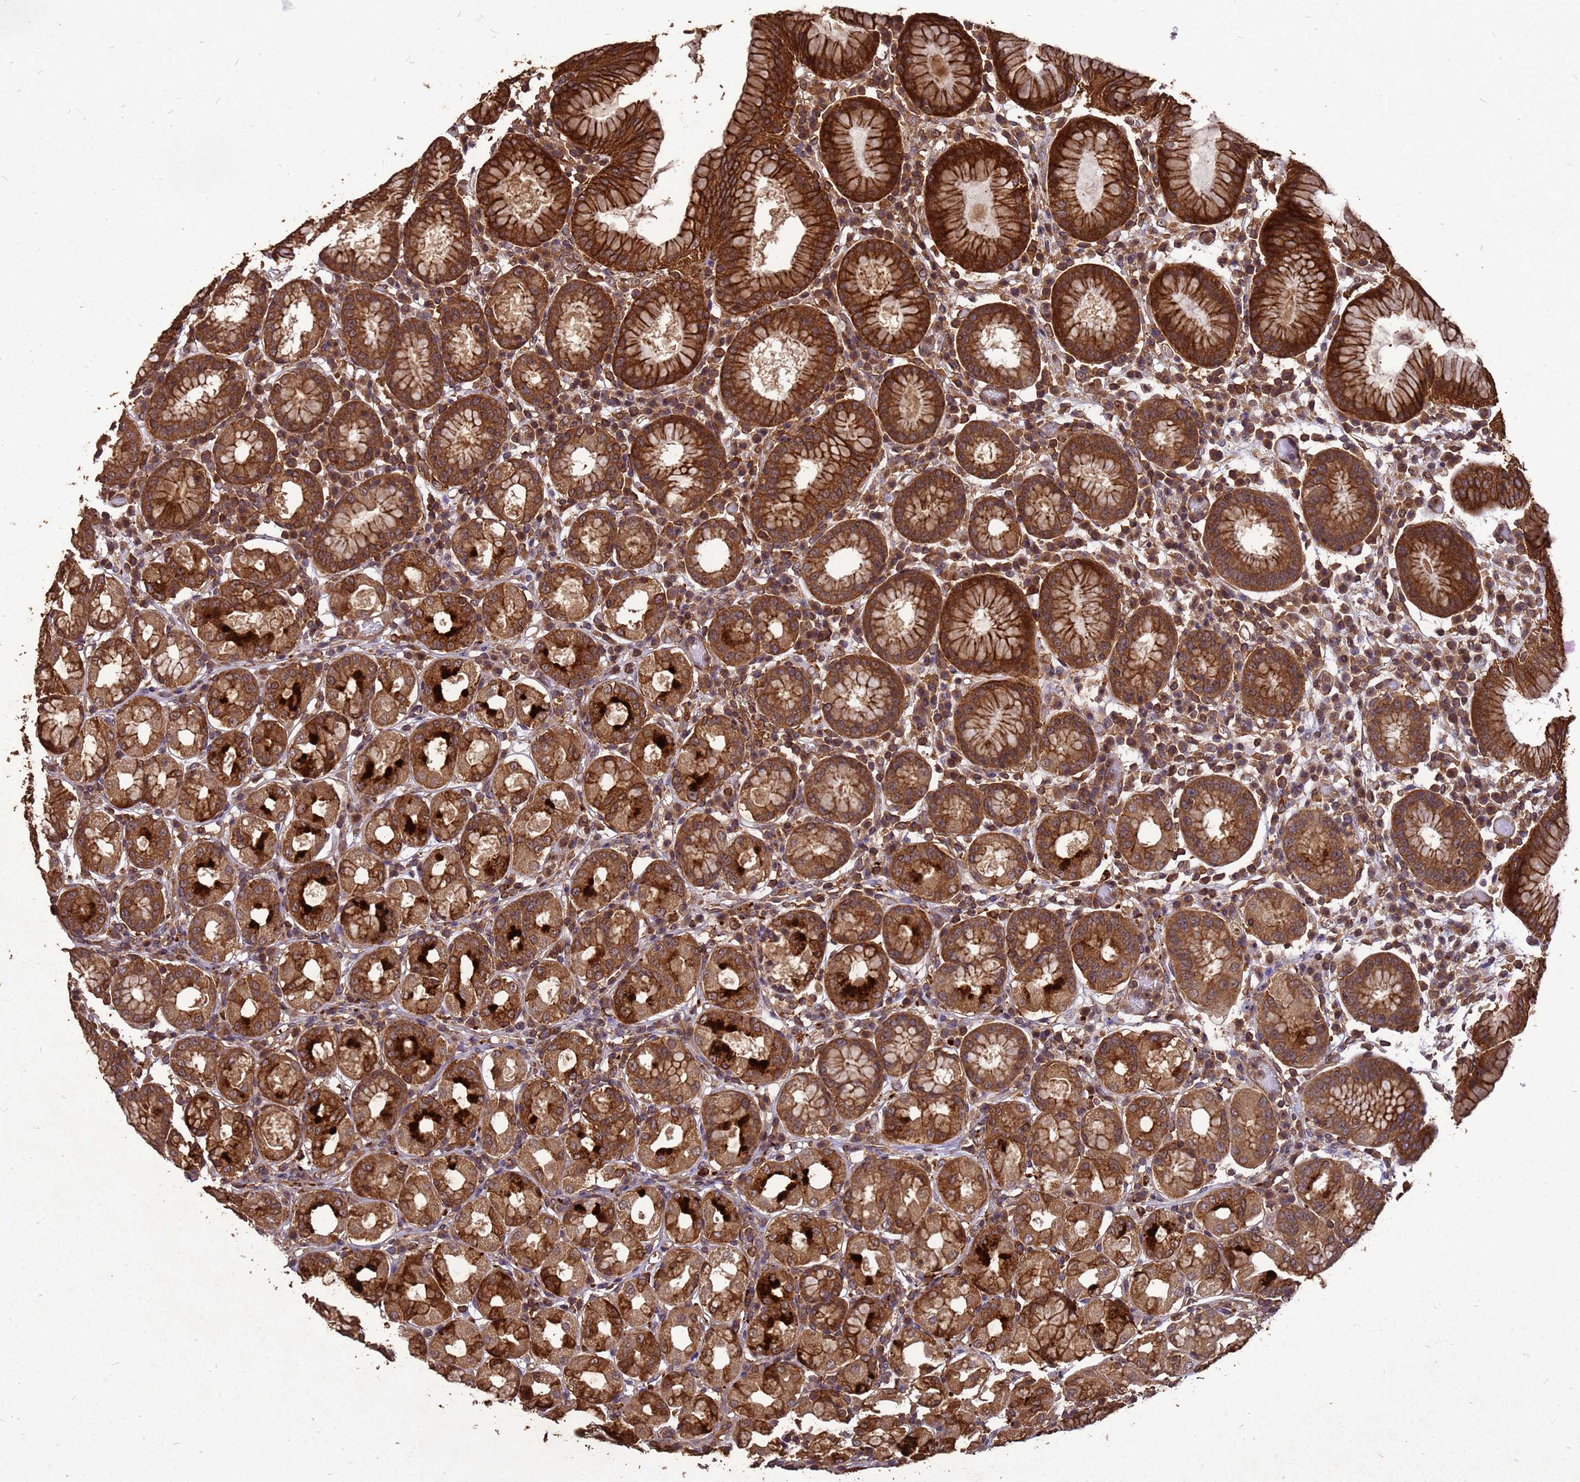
{"staining": {"intensity": "strong", "quantity": ">75%", "location": "cytoplasmic/membranous"}, "tissue": "stomach", "cell_type": "Glandular cells", "image_type": "normal", "snomed": [{"axis": "morphology", "description": "Normal tissue, NOS"}, {"axis": "topography", "description": "Stomach"}, {"axis": "topography", "description": "Stomach, lower"}], "caption": "The histopathology image demonstrates immunohistochemical staining of normal stomach. There is strong cytoplasmic/membranous expression is present in about >75% of glandular cells.", "gene": "ZNF618", "patient": {"sex": "female", "age": 56}}